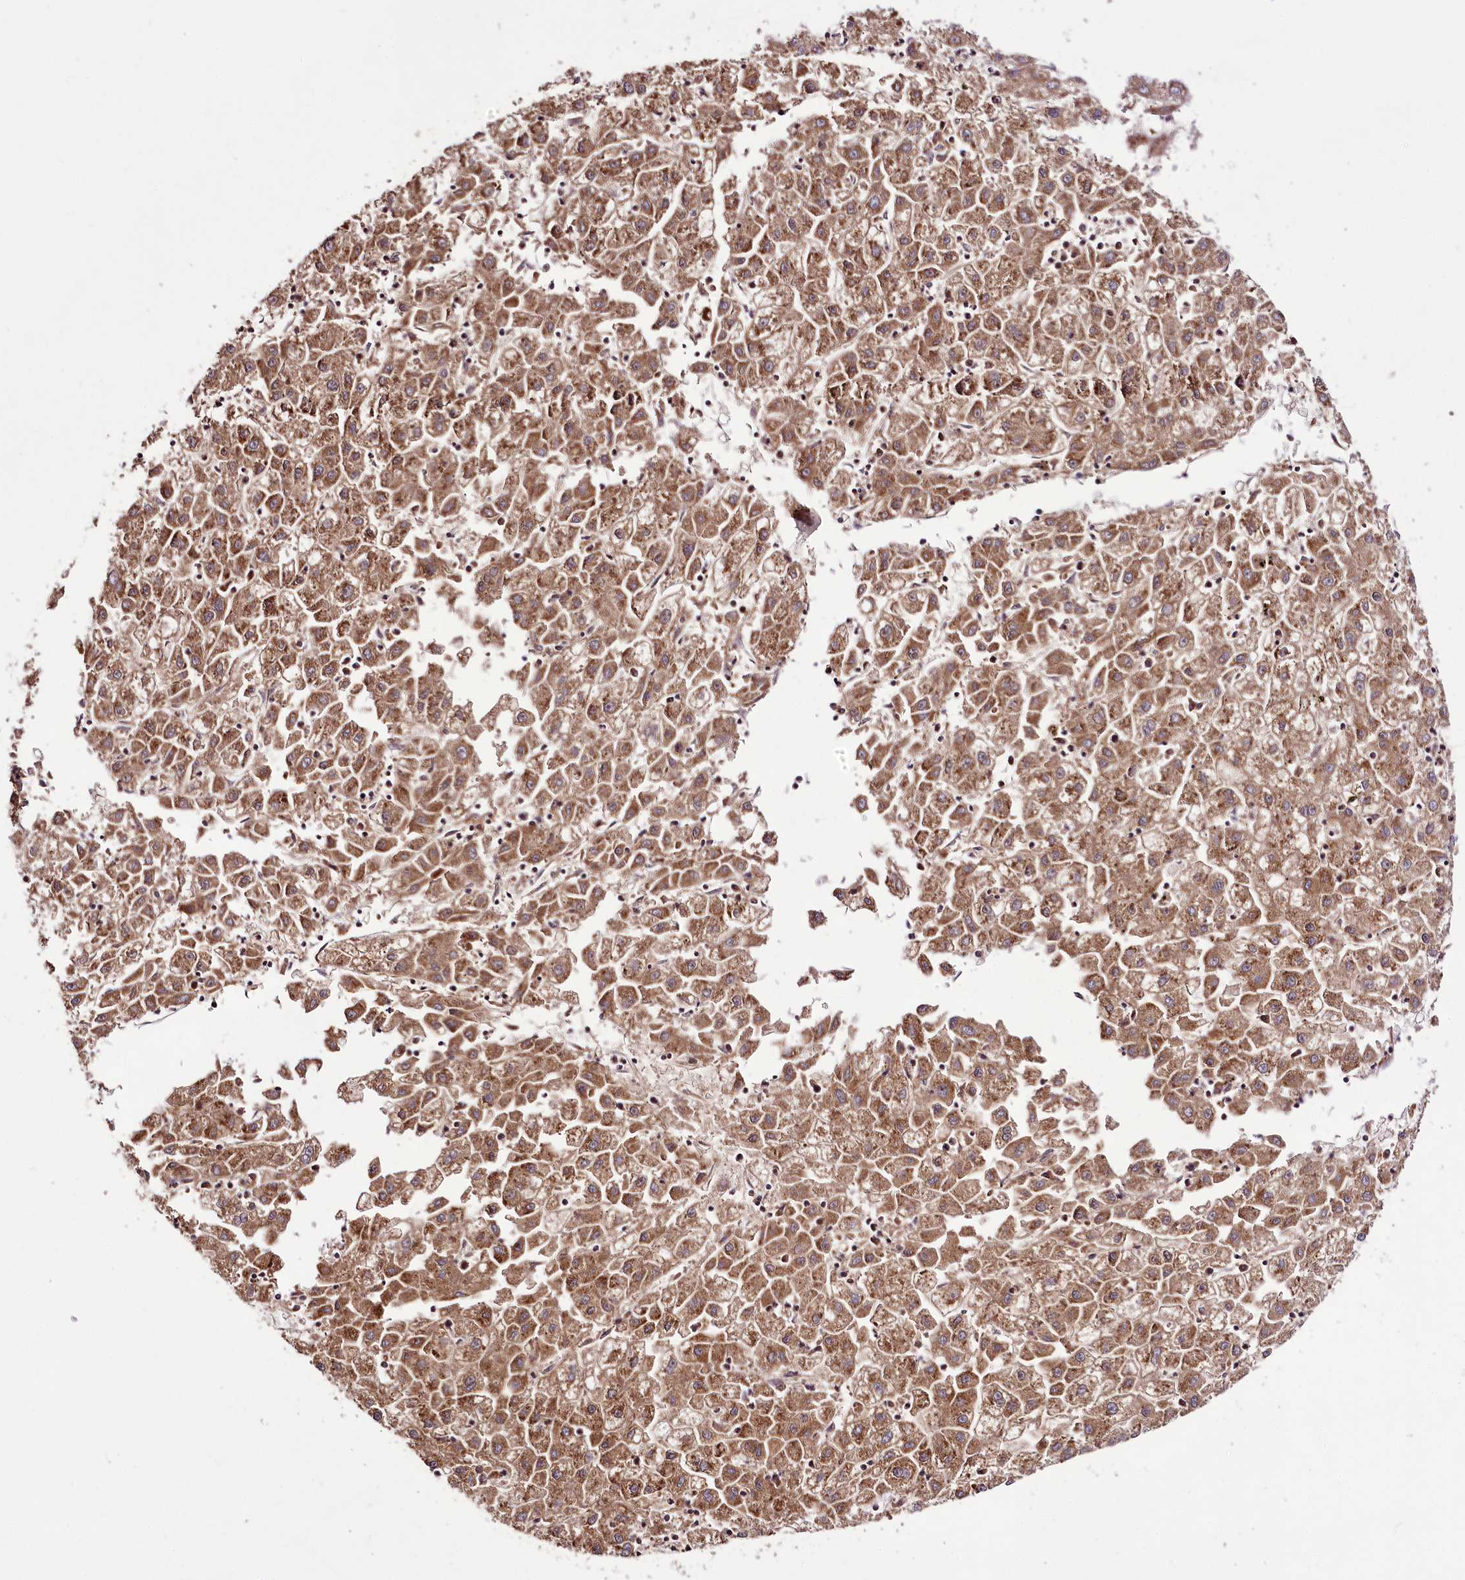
{"staining": {"intensity": "moderate", "quantity": ">75%", "location": "cytoplasmic/membranous"}, "tissue": "liver cancer", "cell_type": "Tumor cells", "image_type": "cancer", "snomed": [{"axis": "morphology", "description": "Carcinoma, Hepatocellular, NOS"}, {"axis": "topography", "description": "Liver"}], "caption": "An immunohistochemistry image of neoplastic tissue is shown. Protein staining in brown labels moderate cytoplasmic/membranous positivity in liver cancer within tumor cells. Using DAB (brown) and hematoxylin (blue) stains, captured at high magnification using brightfield microscopy.", "gene": "RAB7A", "patient": {"sex": "male", "age": 72}}